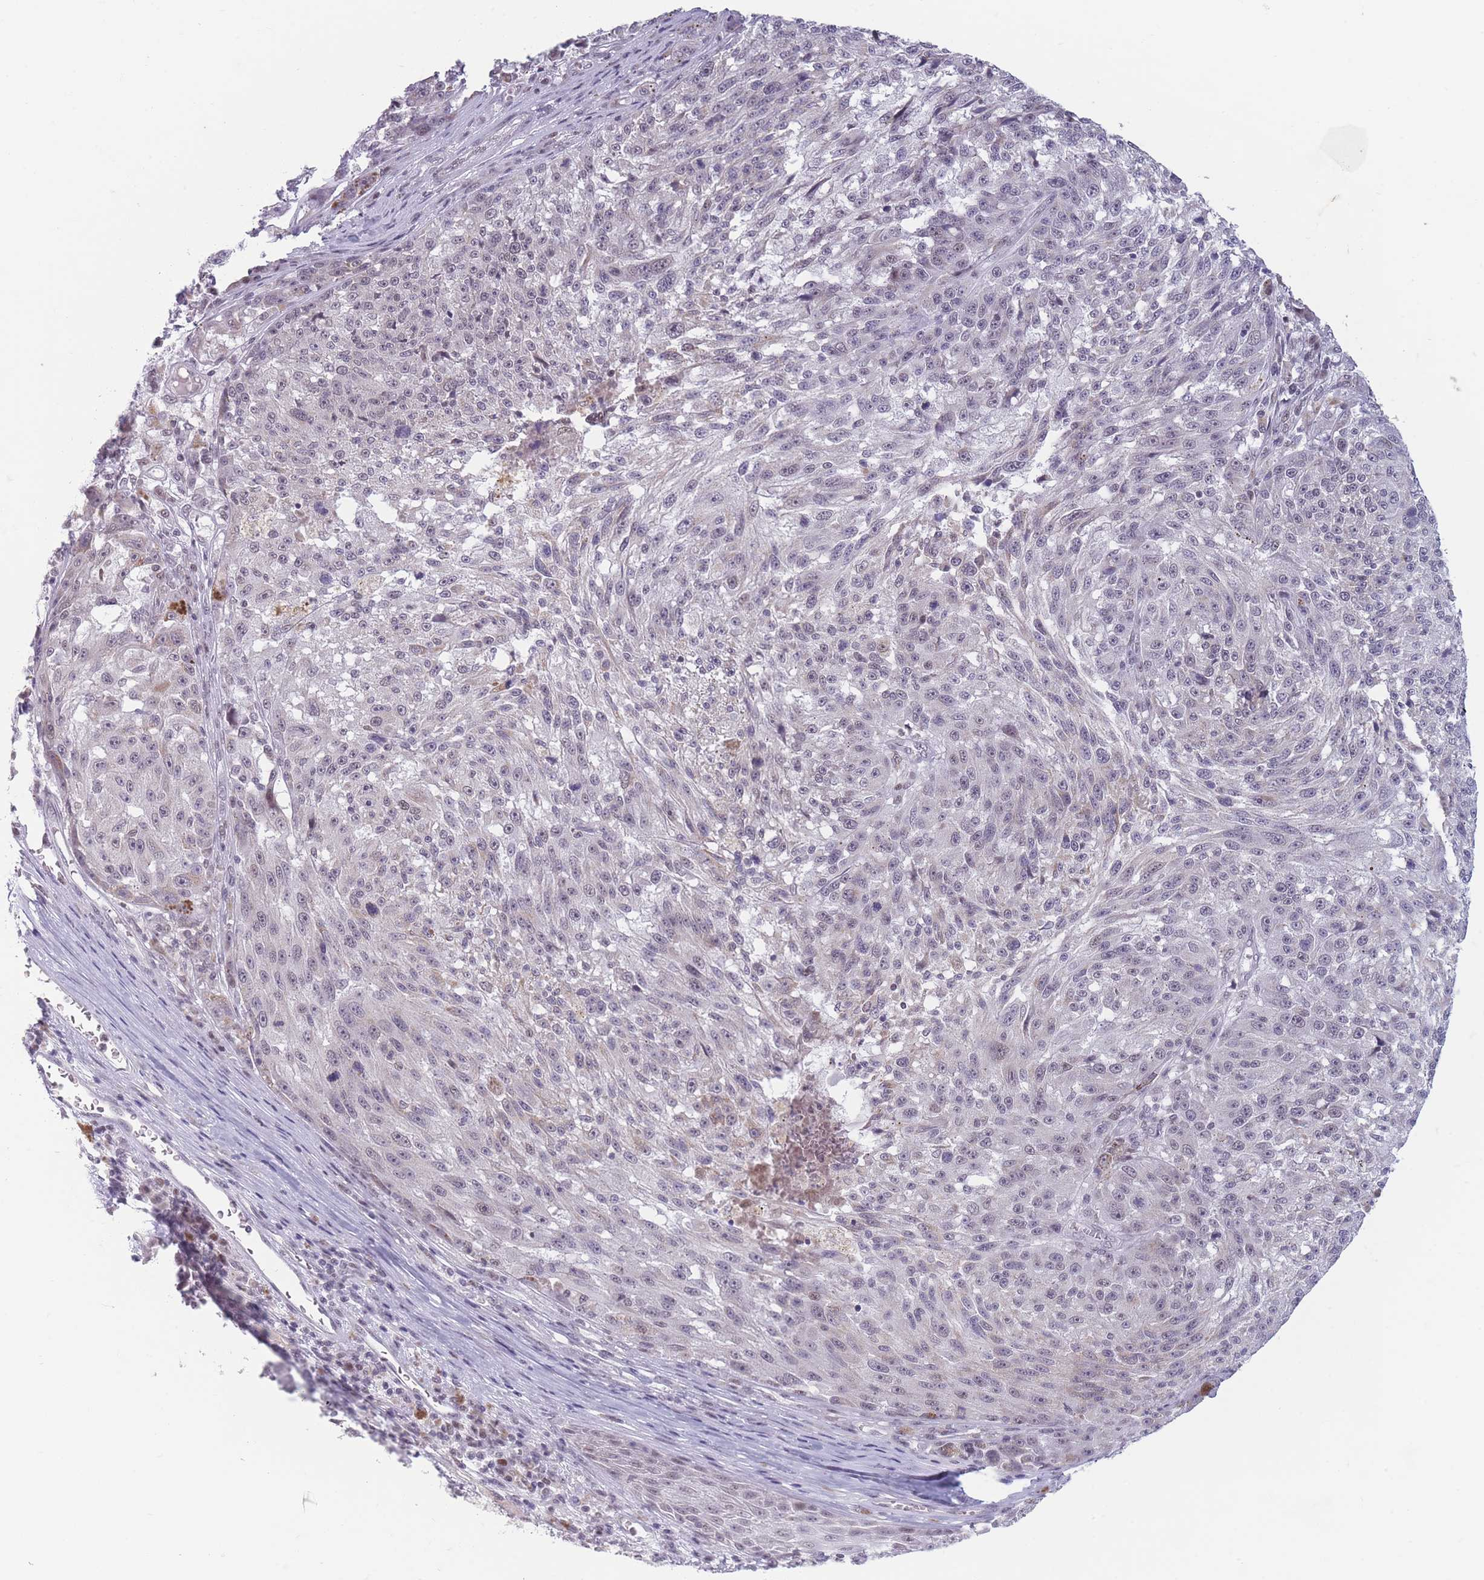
{"staining": {"intensity": "negative", "quantity": "none", "location": "none"}, "tissue": "melanoma", "cell_type": "Tumor cells", "image_type": "cancer", "snomed": [{"axis": "morphology", "description": "Malignant melanoma, NOS"}, {"axis": "topography", "description": "Skin"}], "caption": "Immunohistochemical staining of melanoma shows no significant expression in tumor cells.", "gene": "ARID3B", "patient": {"sex": "male", "age": 53}}